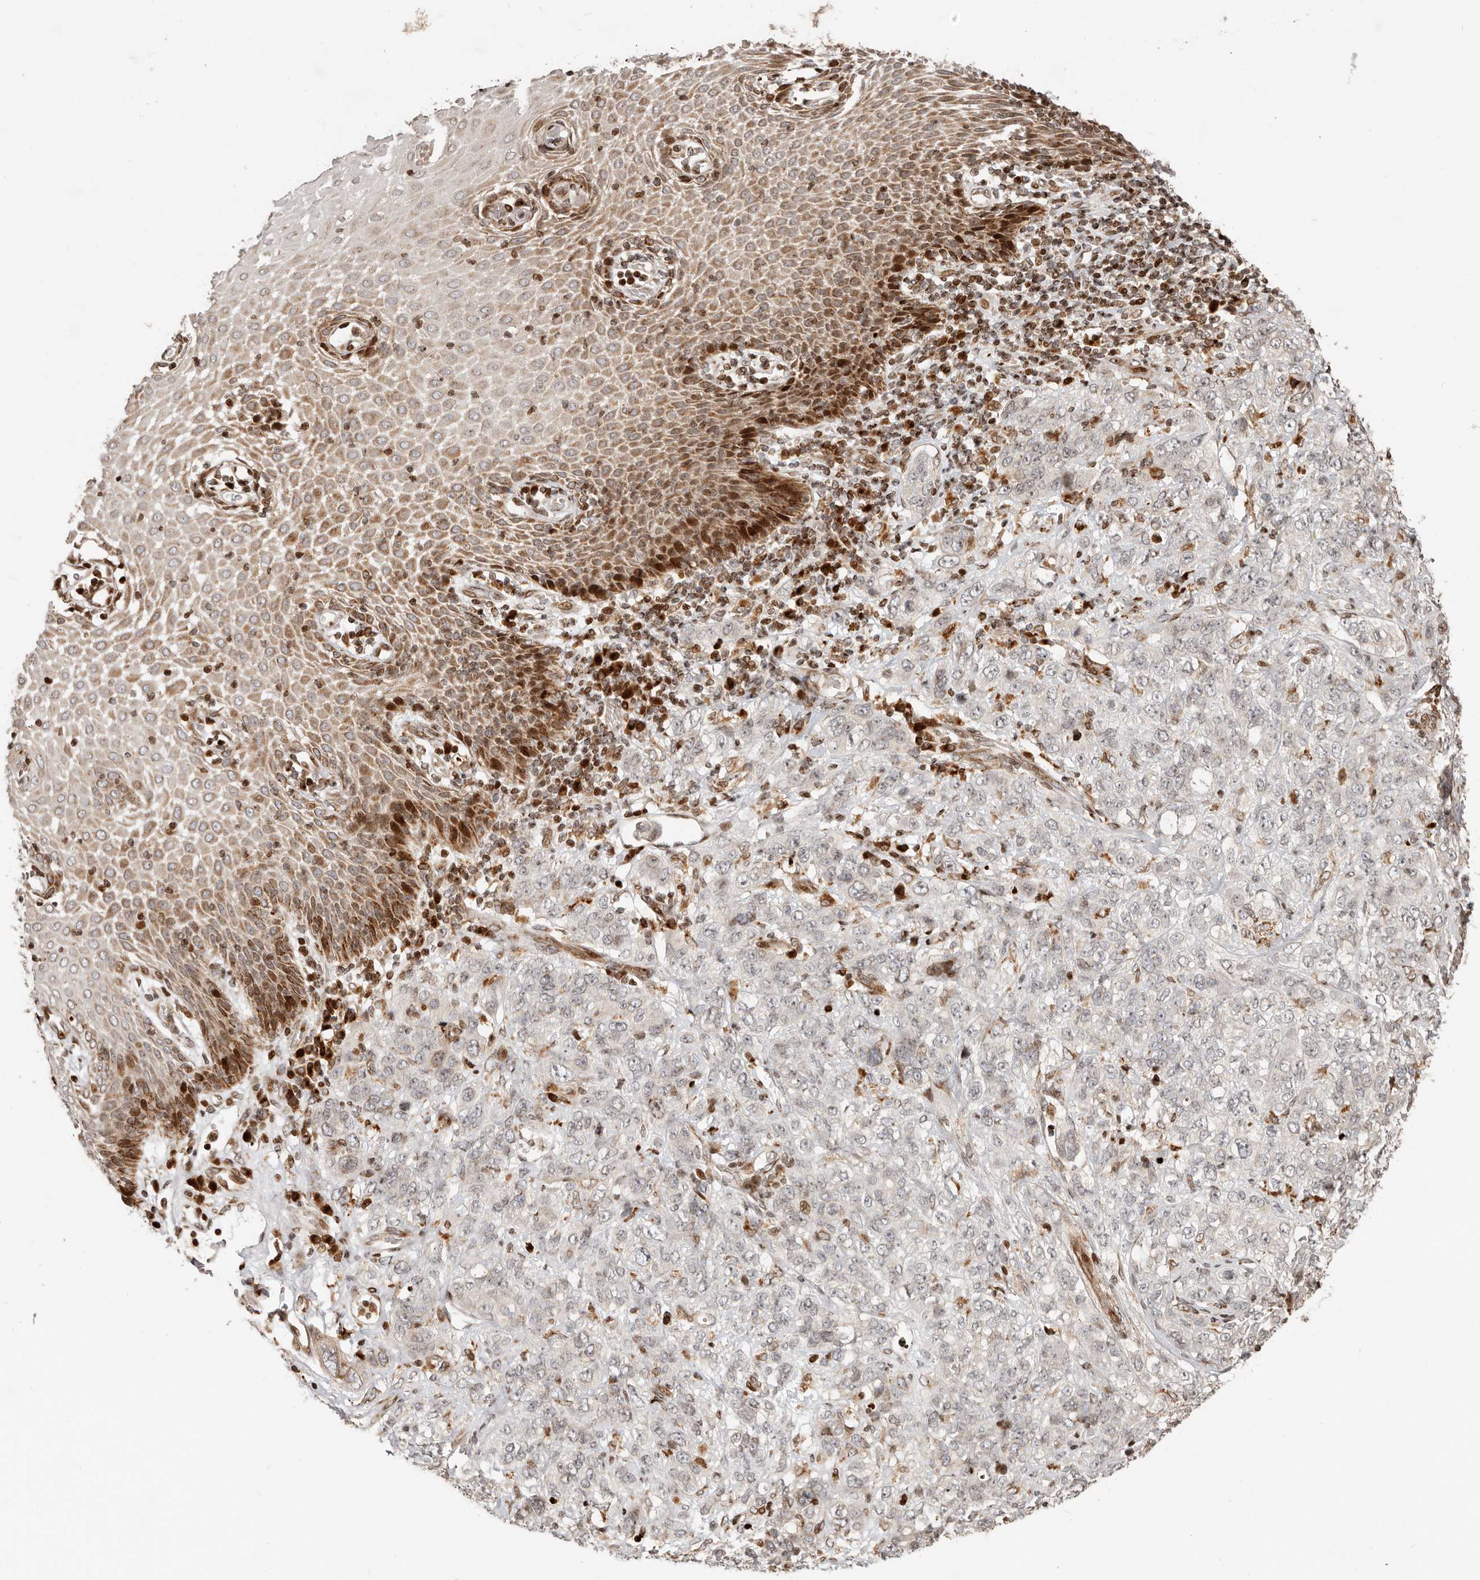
{"staining": {"intensity": "negative", "quantity": "none", "location": "none"}, "tissue": "stomach cancer", "cell_type": "Tumor cells", "image_type": "cancer", "snomed": [{"axis": "morphology", "description": "Adenocarcinoma, NOS"}, {"axis": "topography", "description": "Stomach"}], "caption": "Tumor cells are negative for protein expression in human stomach adenocarcinoma. The staining was performed using DAB (3,3'-diaminobenzidine) to visualize the protein expression in brown, while the nuclei were stained in blue with hematoxylin (Magnification: 20x).", "gene": "TRIM4", "patient": {"sex": "male", "age": 48}}